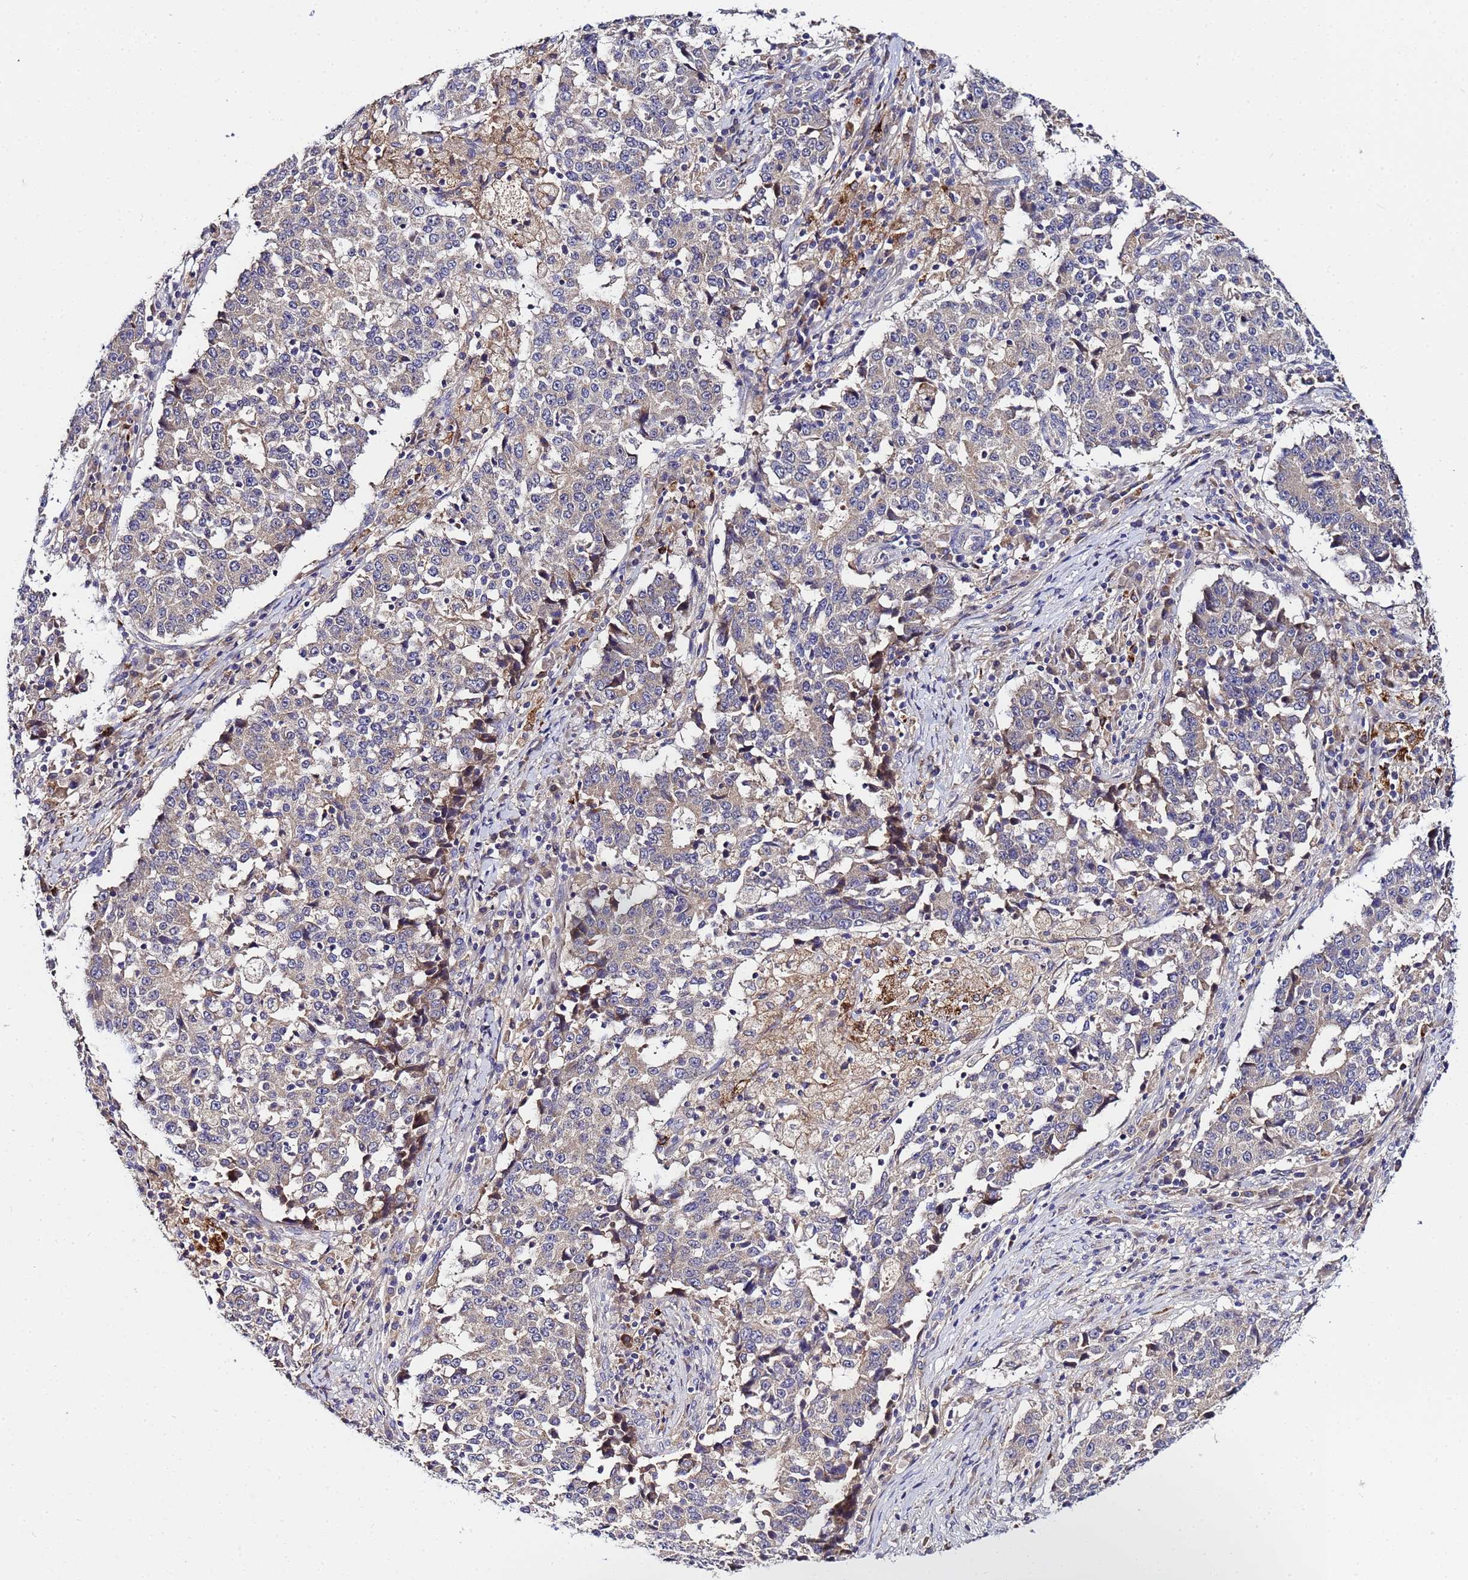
{"staining": {"intensity": "weak", "quantity": "<25%", "location": "cytoplasmic/membranous"}, "tissue": "stomach cancer", "cell_type": "Tumor cells", "image_type": "cancer", "snomed": [{"axis": "morphology", "description": "Adenocarcinoma, NOS"}, {"axis": "topography", "description": "Stomach"}], "caption": "Immunohistochemistry (IHC) photomicrograph of human stomach cancer stained for a protein (brown), which shows no positivity in tumor cells.", "gene": "PLXDC2", "patient": {"sex": "male", "age": 59}}